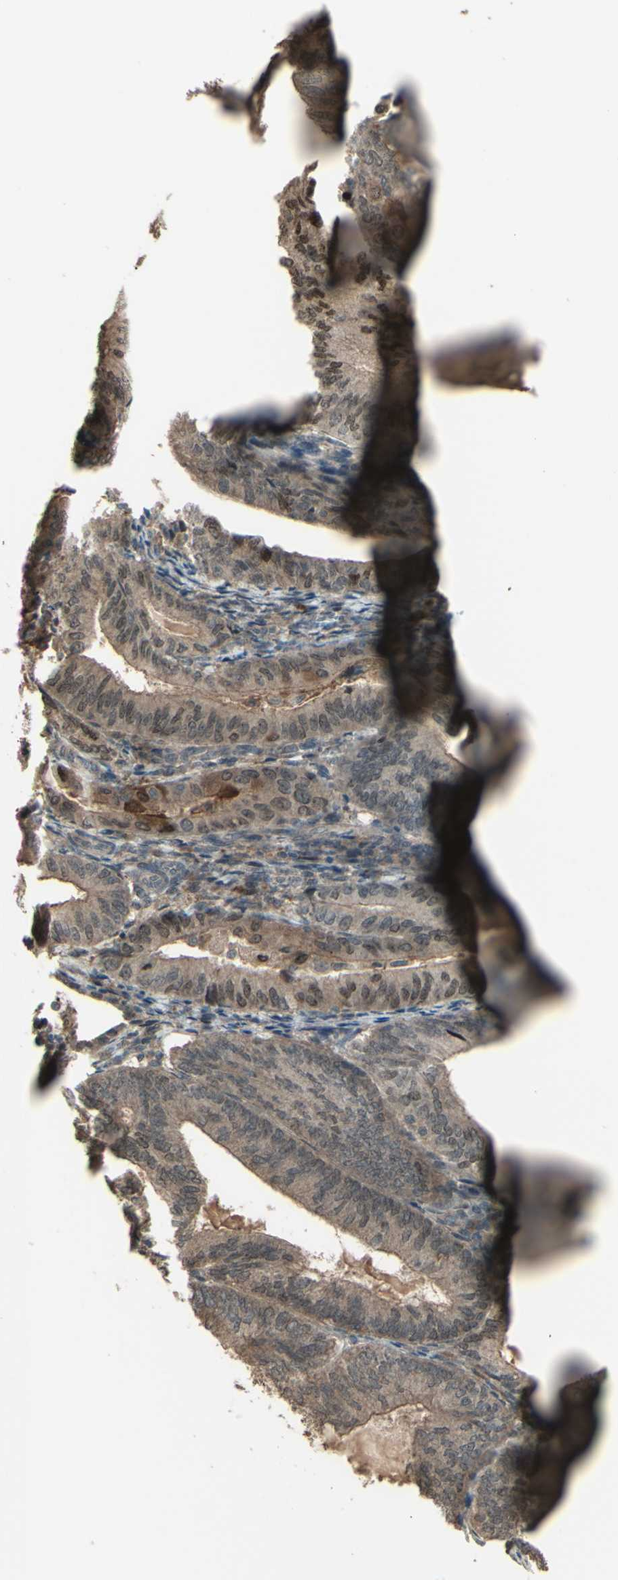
{"staining": {"intensity": "weak", "quantity": ">75%", "location": "cytoplasmic/membranous"}, "tissue": "endometrial cancer", "cell_type": "Tumor cells", "image_type": "cancer", "snomed": [{"axis": "morphology", "description": "Adenocarcinoma, NOS"}, {"axis": "topography", "description": "Endometrium"}], "caption": "The image reveals a brown stain indicating the presence of a protein in the cytoplasmic/membranous of tumor cells in adenocarcinoma (endometrial).", "gene": "GNAS", "patient": {"sex": "female", "age": 81}}